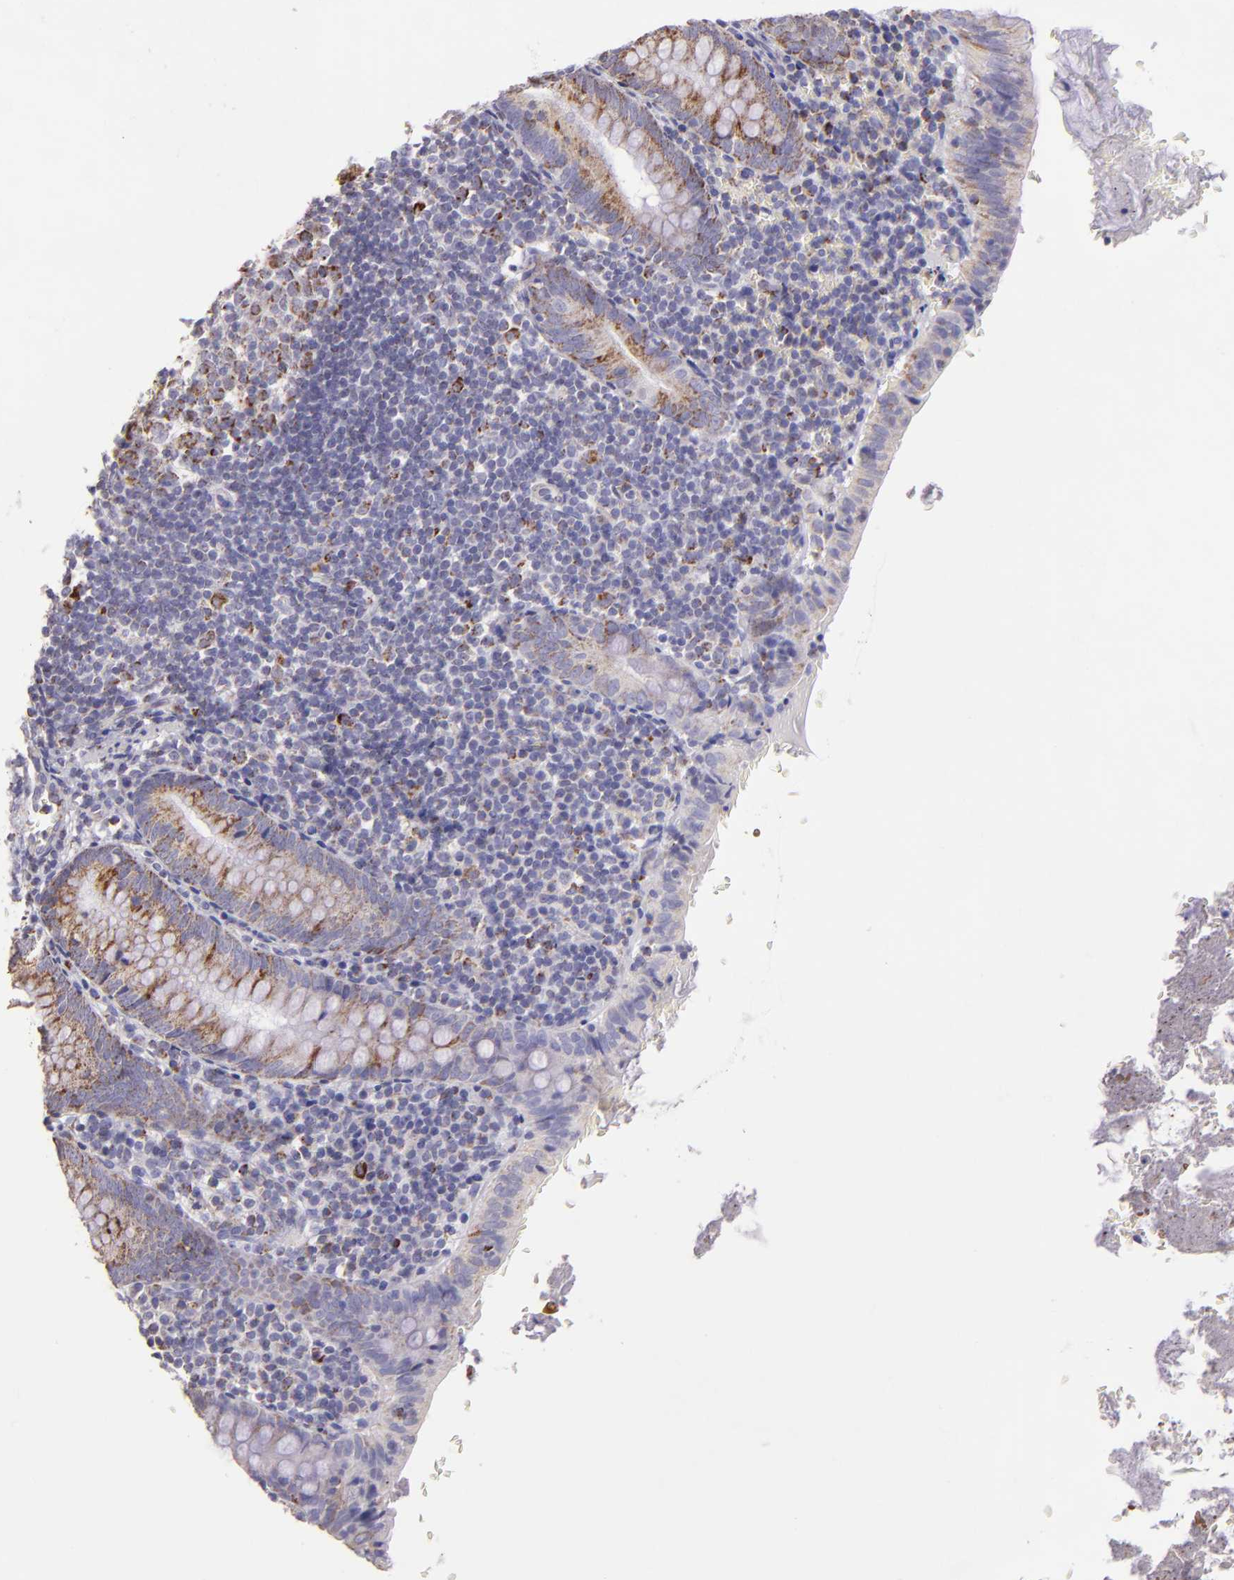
{"staining": {"intensity": "moderate", "quantity": ">75%", "location": "cytoplasmic/membranous"}, "tissue": "appendix", "cell_type": "Glandular cells", "image_type": "normal", "snomed": [{"axis": "morphology", "description": "Normal tissue, NOS"}, {"axis": "topography", "description": "Appendix"}], "caption": "Human appendix stained with a brown dye displays moderate cytoplasmic/membranous positive positivity in about >75% of glandular cells.", "gene": "HSPD1", "patient": {"sex": "female", "age": 10}}